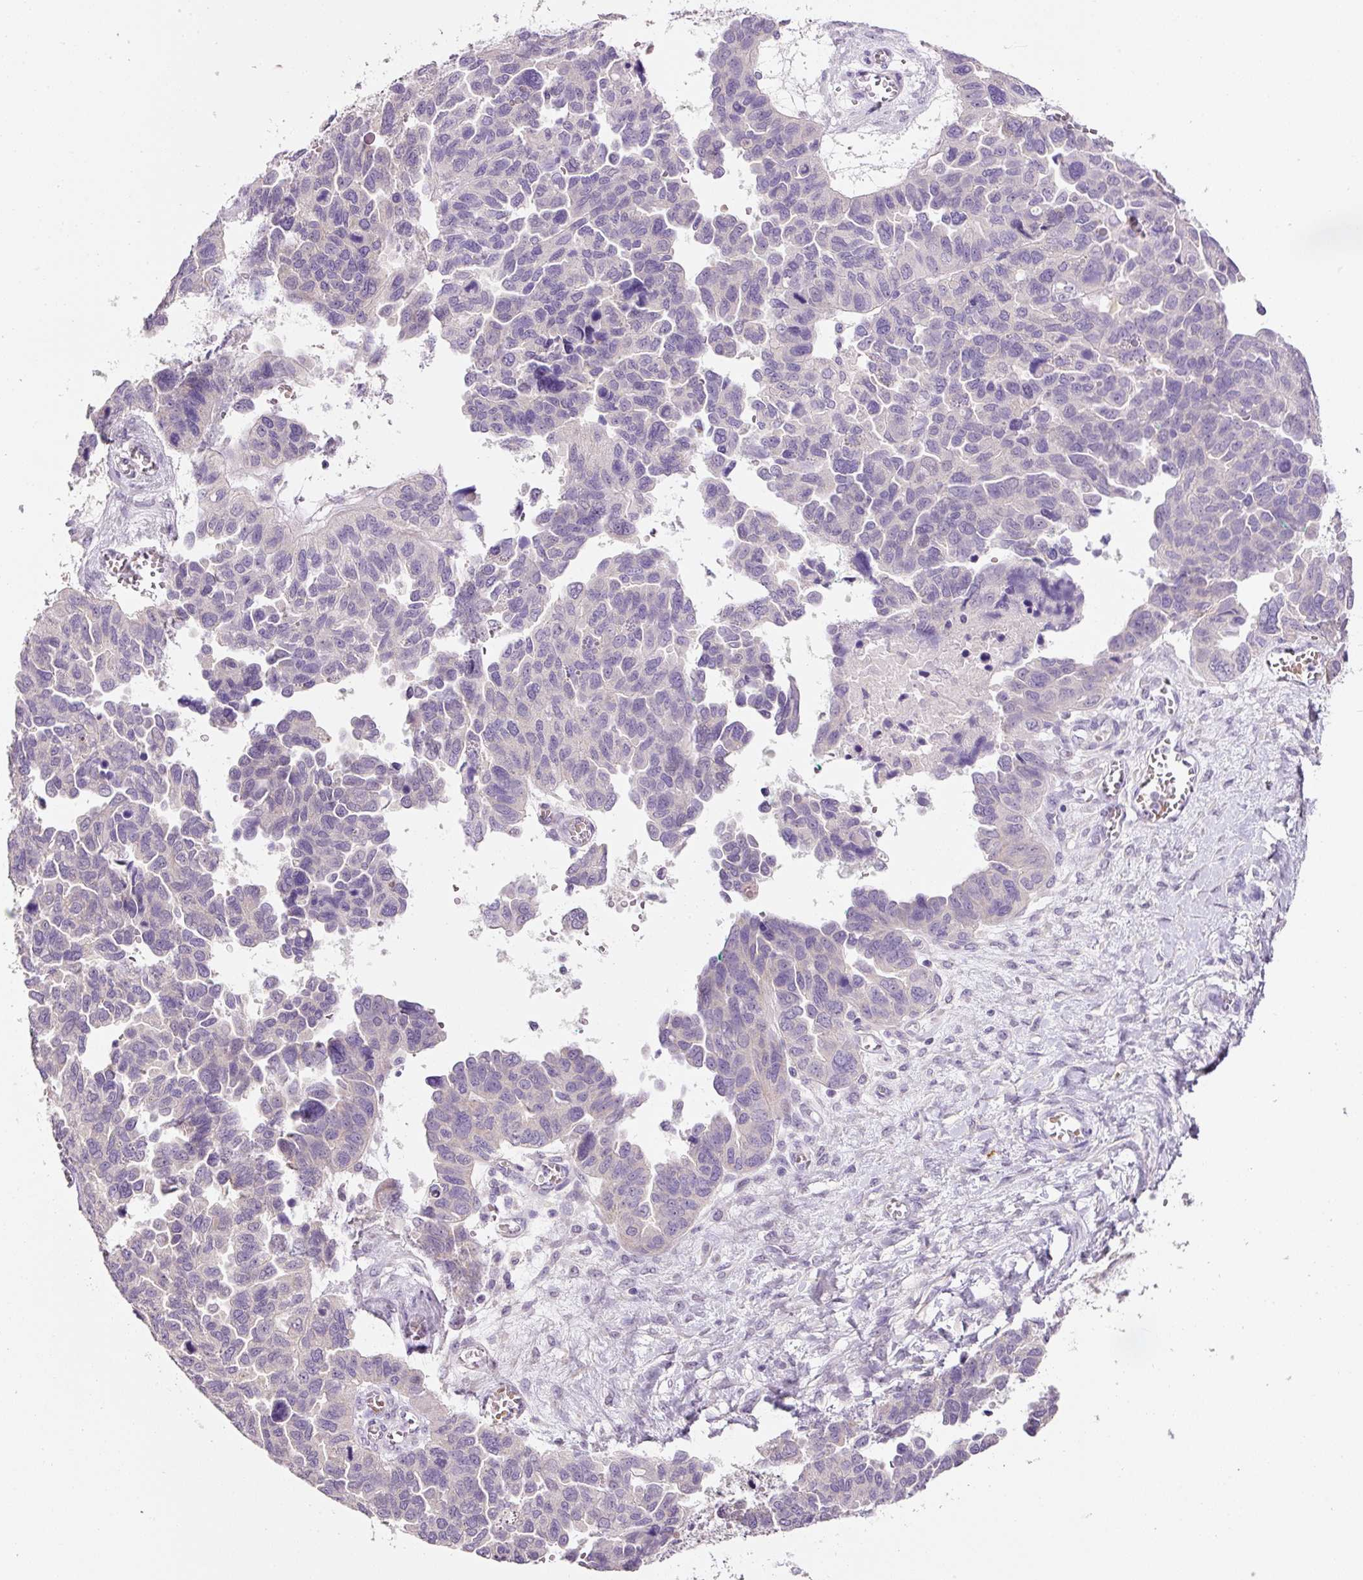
{"staining": {"intensity": "negative", "quantity": "none", "location": "none"}, "tissue": "ovarian cancer", "cell_type": "Tumor cells", "image_type": "cancer", "snomed": [{"axis": "morphology", "description": "Cystadenocarcinoma, serous, NOS"}, {"axis": "topography", "description": "Ovary"}], "caption": "Tumor cells show no significant protein expression in ovarian cancer (serous cystadenocarcinoma).", "gene": "TENT5C", "patient": {"sex": "female", "age": 64}}